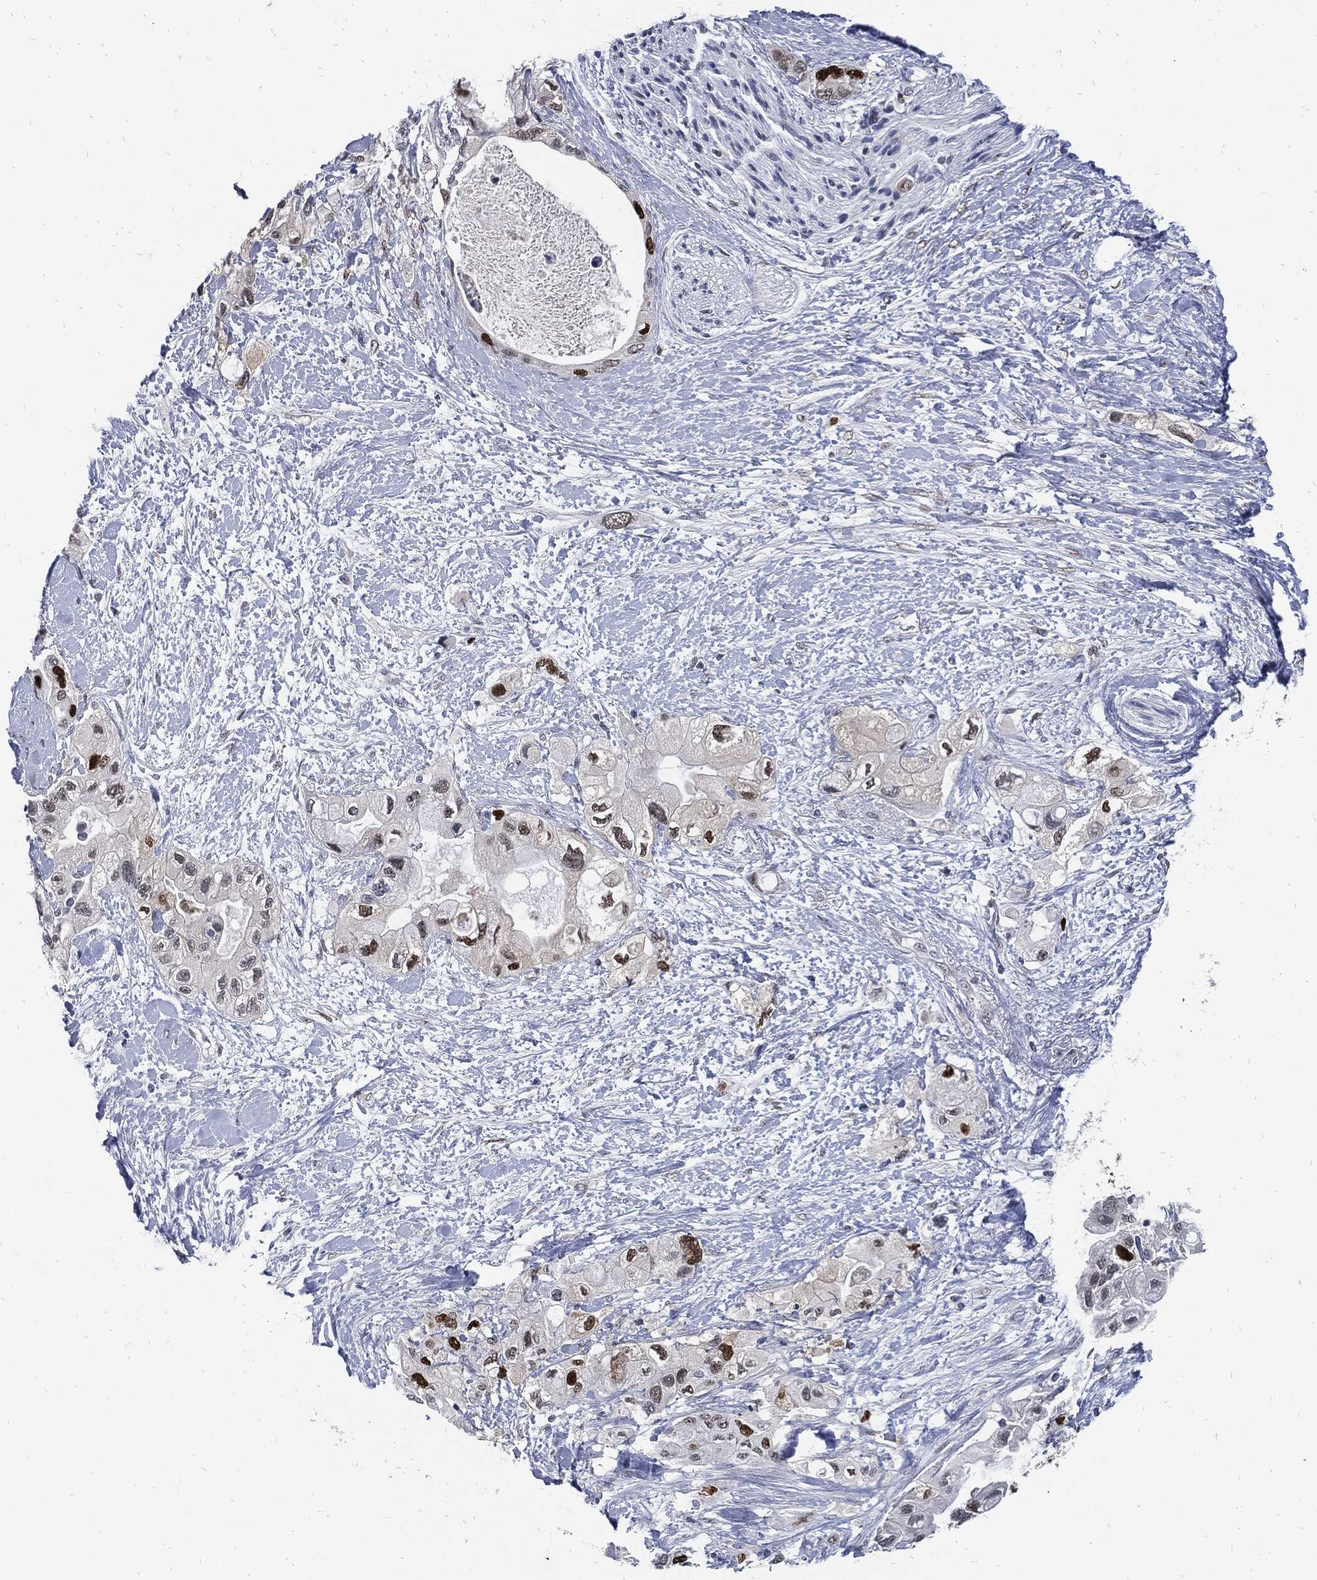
{"staining": {"intensity": "strong", "quantity": "25%-75%", "location": "nuclear"}, "tissue": "pancreatic cancer", "cell_type": "Tumor cells", "image_type": "cancer", "snomed": [{"axis": "morphology", "description": "Adenocarcinoma, NOS"}, {"axis": "topography", "description": "Pancreas"}], "caption": "A photomicrograph of human pancreatic cancer stained for a protein displays strong nuclear brown staining in tumor cells.", "gene": "NBN", "patient": {"sex": "female", "age": 56}}